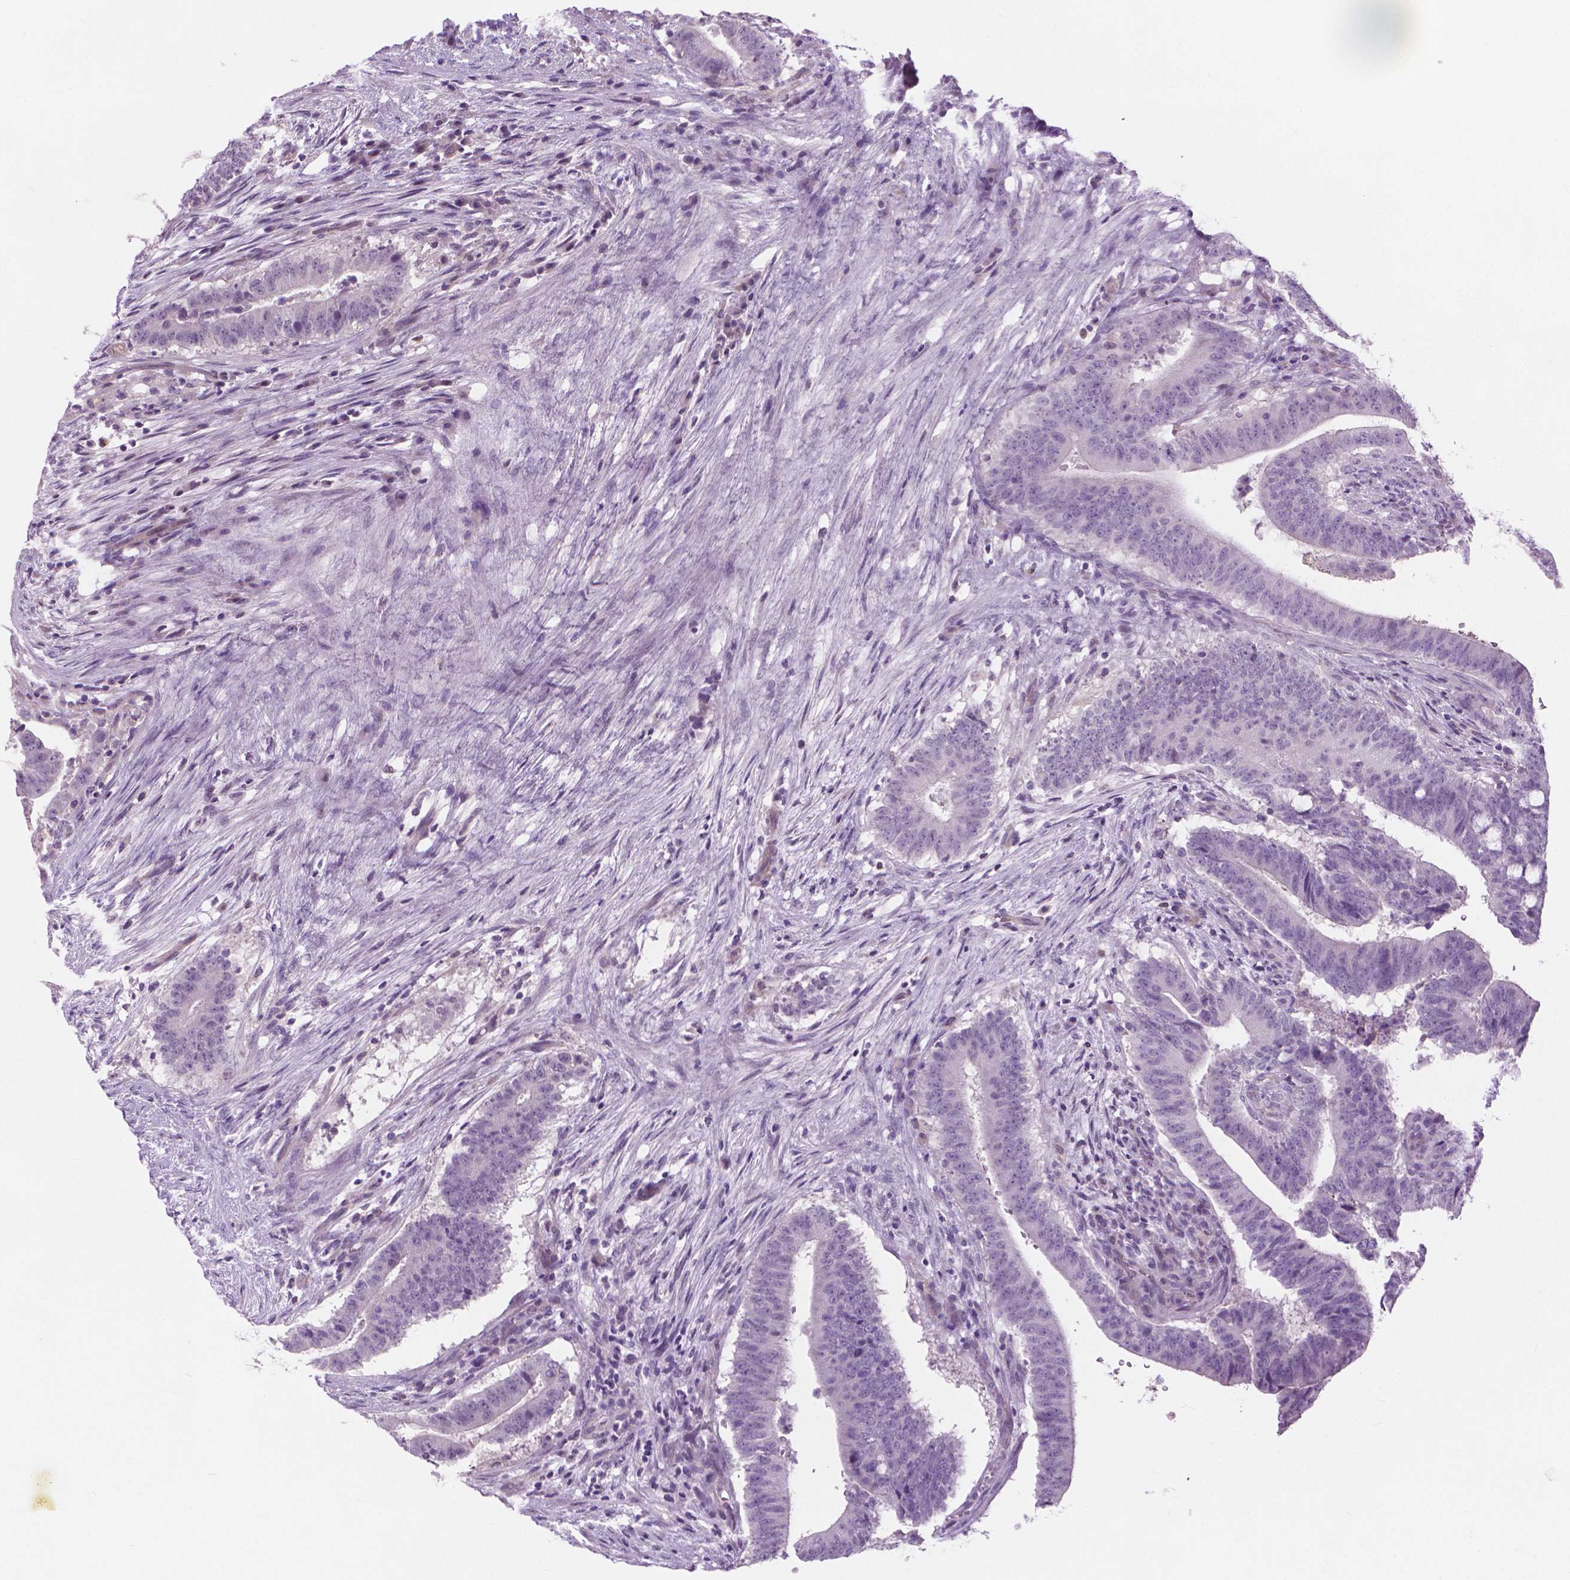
{"staining": {"intensity": "negative", "quantity": "none", "location": "none"}, "tissue": "colorectal cancer", "cell_type": "Tumor cells", "image_type": "cancer", "snomed": [{"axis": "morphology", "description": "Adenocarcinoma, NOS"}, {"axis": "topography", "description": "Colon"}], "caption": "Tumor cells show no significant protein positivity in colorectal adenocarcinoma.", "gene": "KRT73", "patient": {"sex": "female", "age": 43}}